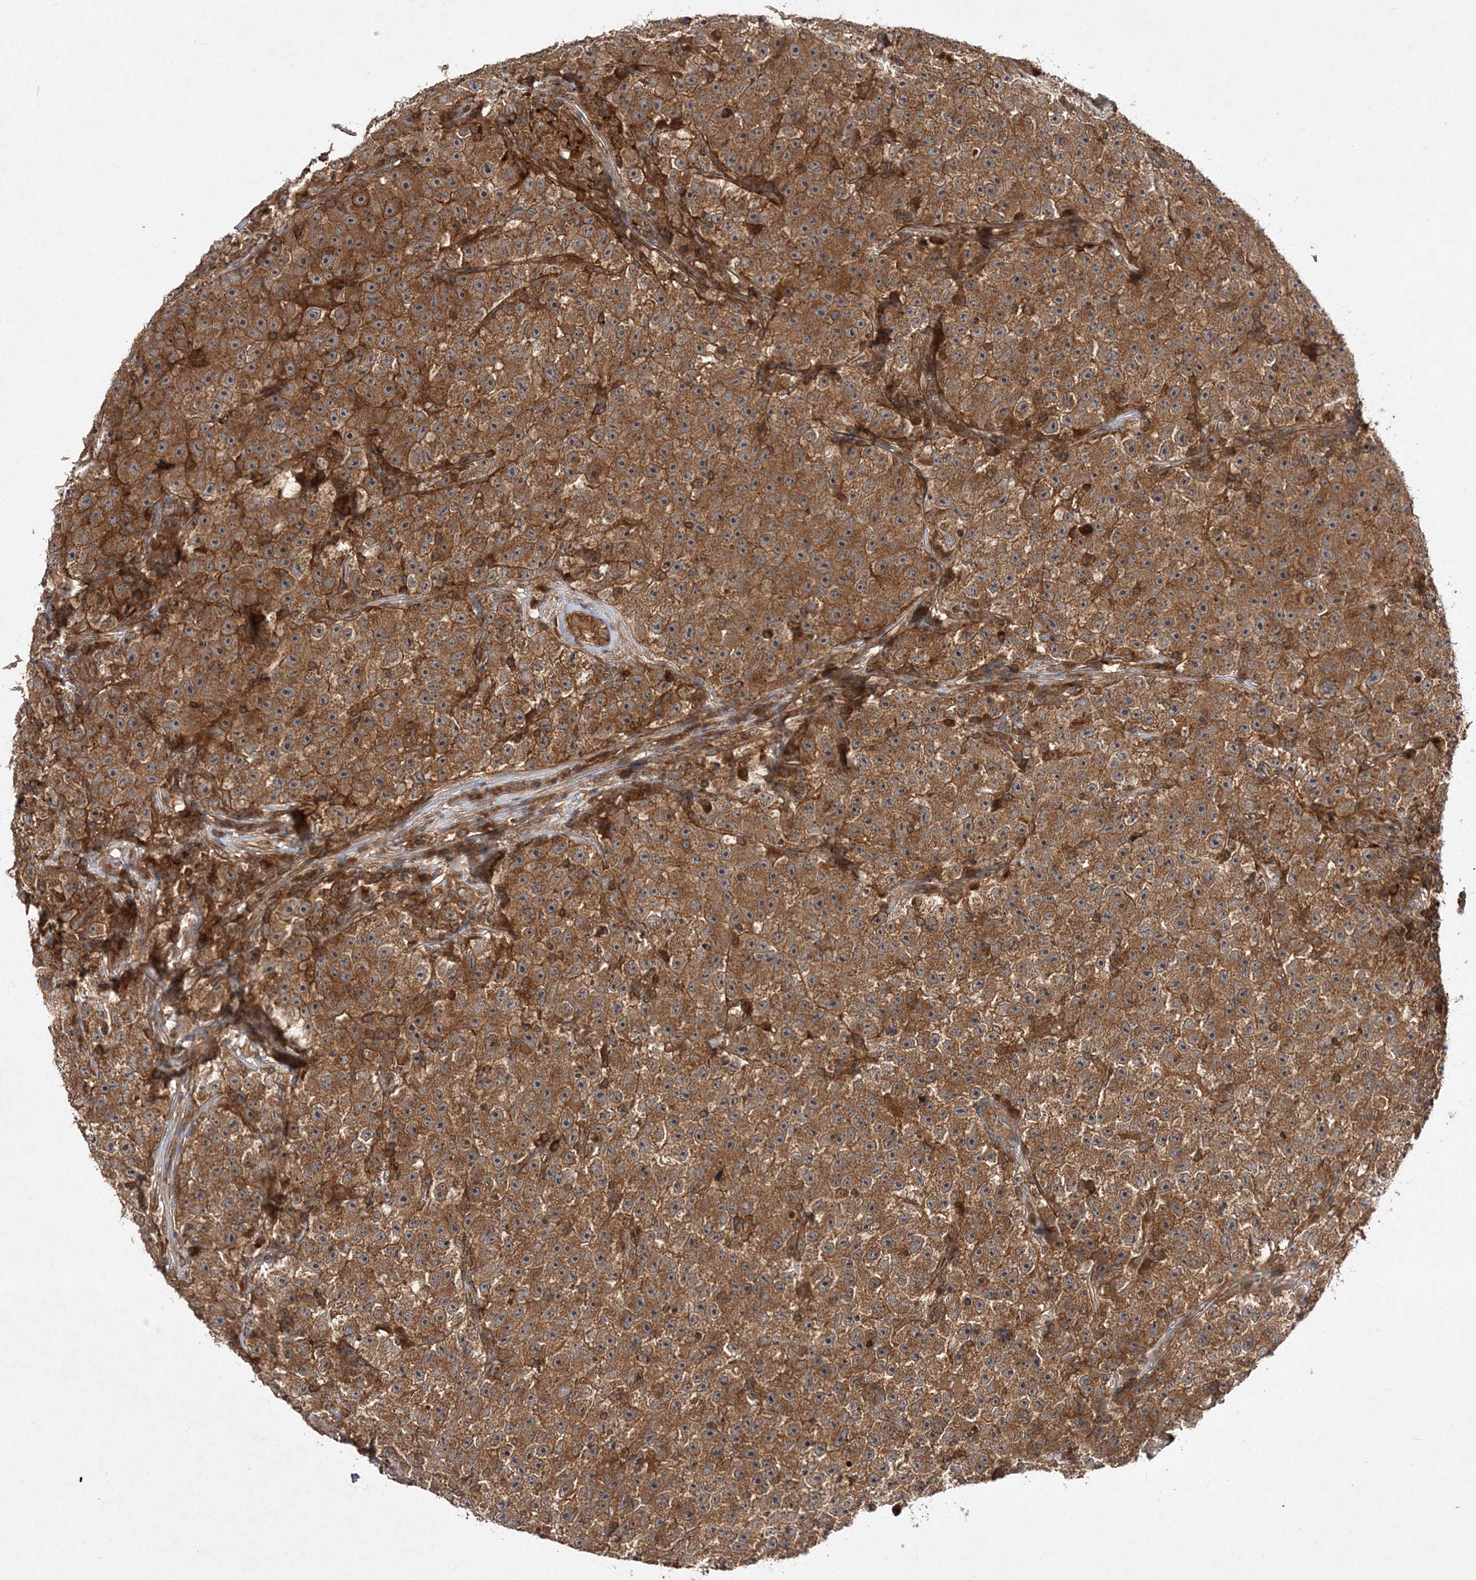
{"staining": {"intensity": "moderate", "quantity": ">75%", "location": "cytoplasmic/membranous"}, "tissue": "testis cancer", "cell_type": "Tumor cells", "image_type": "cancer", "snomed": [{"axis": "morphology", "description": "Seminoma, NOS"}, {"axis": "topography", "description": "Testis"}], "caption": "A brown stain shows moderate cytoplasmic/membranous expression of a protein in testis cancer tumor cells.", "gene": "TMEM9B", "patient": {"sex": "male", "age": 22}}